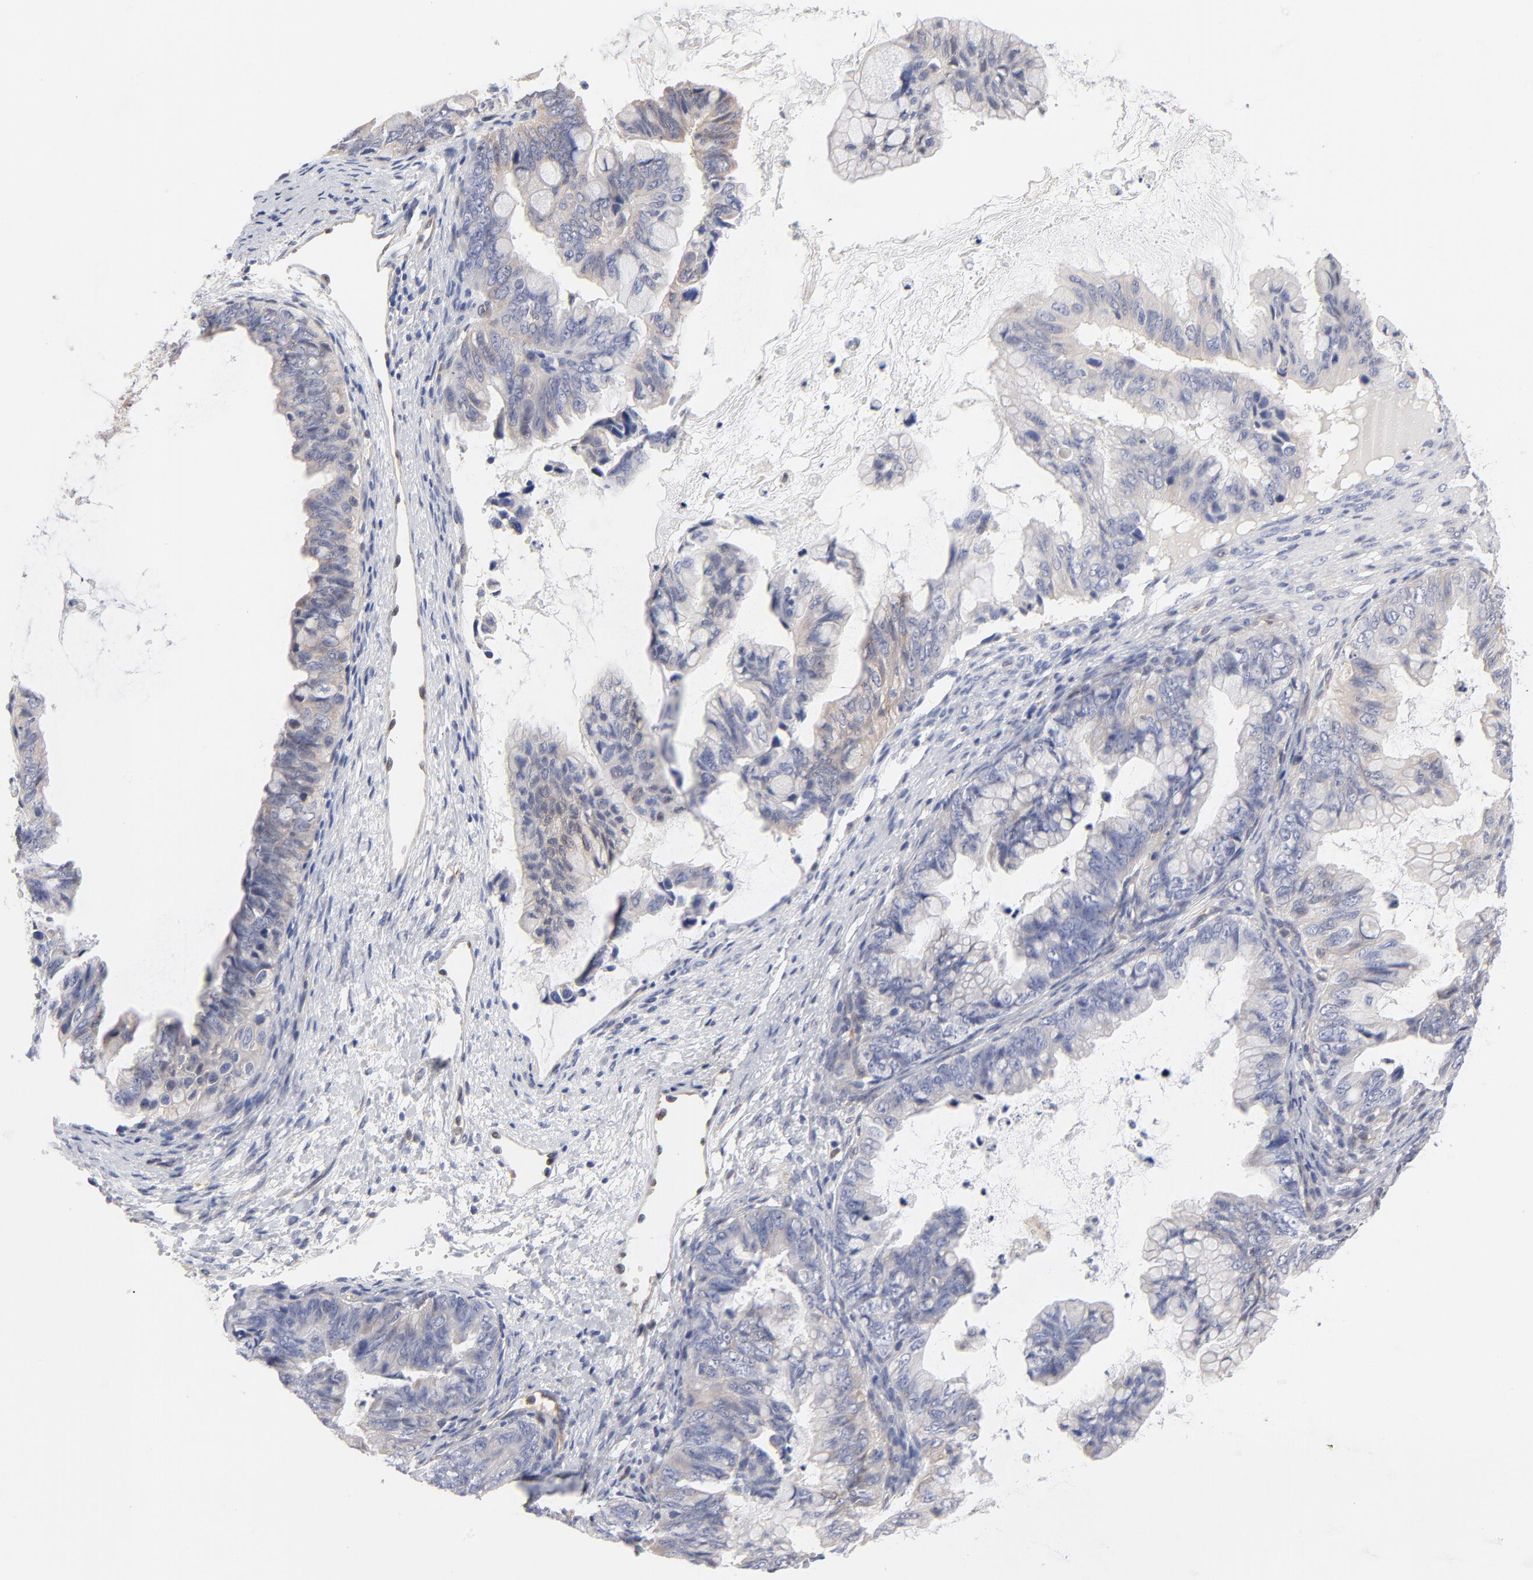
{"staining": {"intensity": "weak", "quantity": "25%-75%", "location": "cytoplasmic/membranous"}, "tissue": "ovarian cancer", "cell_type": "Tumor cells", "image_type": "cancer", "snomed": [{"axis": "morphology", "description": "Cystadenocarcinoma, mucinous, NOS"}, {"axis": "topography", "description": "Ovary"}], "caption": "A brown stain shows weak cytoplasmic/membranous positivity of a protein in mucinous cystadenocarcinoma (ovarian) tumor cells.", "gene": "ARRB1", "patient": {"sex": "female", "age": 36}}